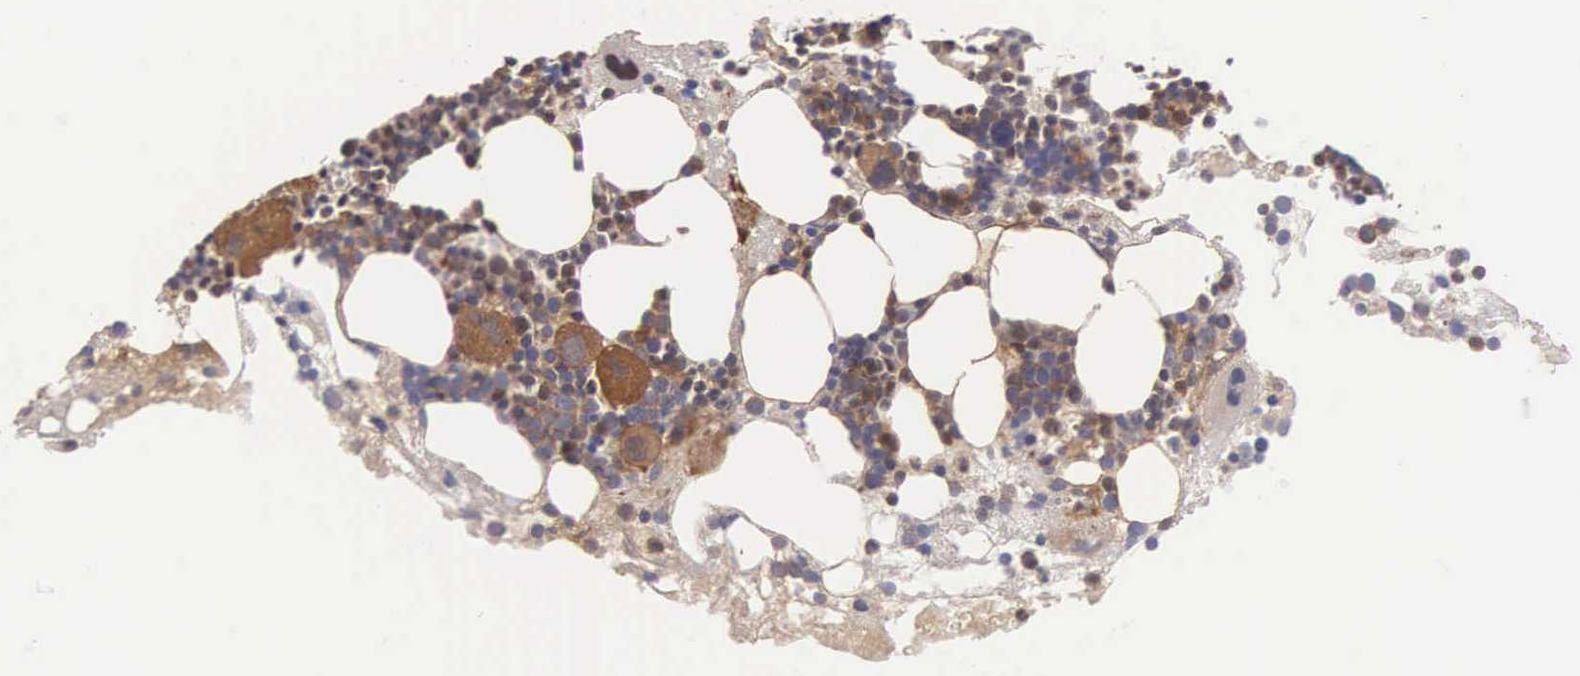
{"staining": {"intensity": "strong", "quantity": "25%-75%", "location": "cytoplasmic/membranous"}, "tissue": "bone marrow", "cell_type": "Hematopoietic cells", "image_type": "normal", "snomed": [{"axis": "morphology", "description": "Normal tissue, NOS"}, {"axis": "topography", "description": "Bone marrow"}], "caption": "Normal bone marrow demonstrates strong cytoplasmic/membranous positivity in about 25%-75% of hematopoietic cells.", "gene": "DHRS1", "patient": {"sex": "male", "age": 75}}